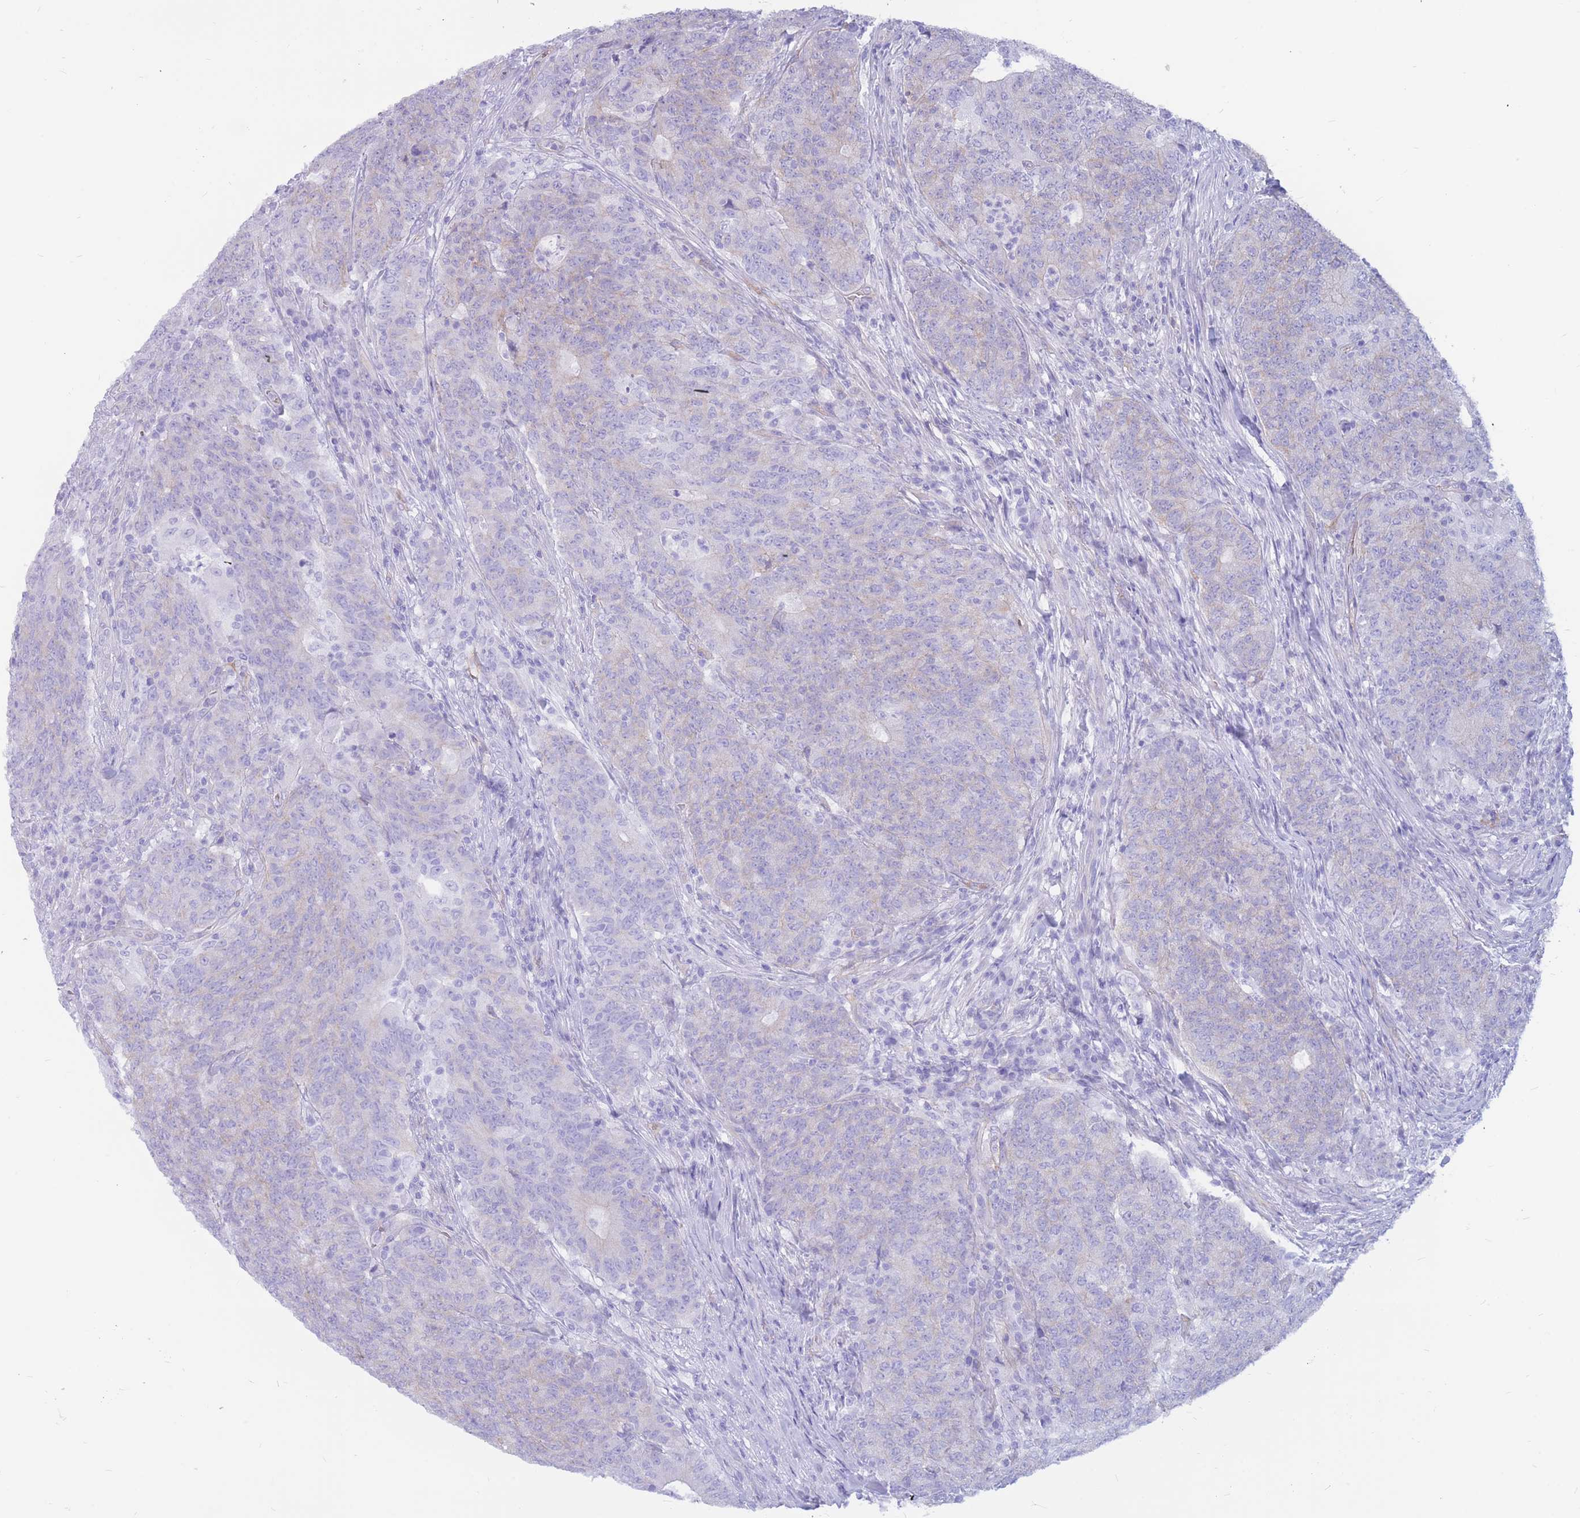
{"staining": {"intensity": "negative", "quantity": "none", "location": "none"}, "tissue": "colorectal cancer", "cell_type": "Tumor cells", "image_type": "cancer", "snomed": [{"axis": "morphology", "description": "Adenocarcinoma, NOS"}, {"axis": "topography", "description": "Colon"}], "caption": "Tumor cells are negative for protein expression in human colorectal cancer (adenocarcinoma).", "gene": "ADD2", "patient": {"sex": "female", "age": 75}}